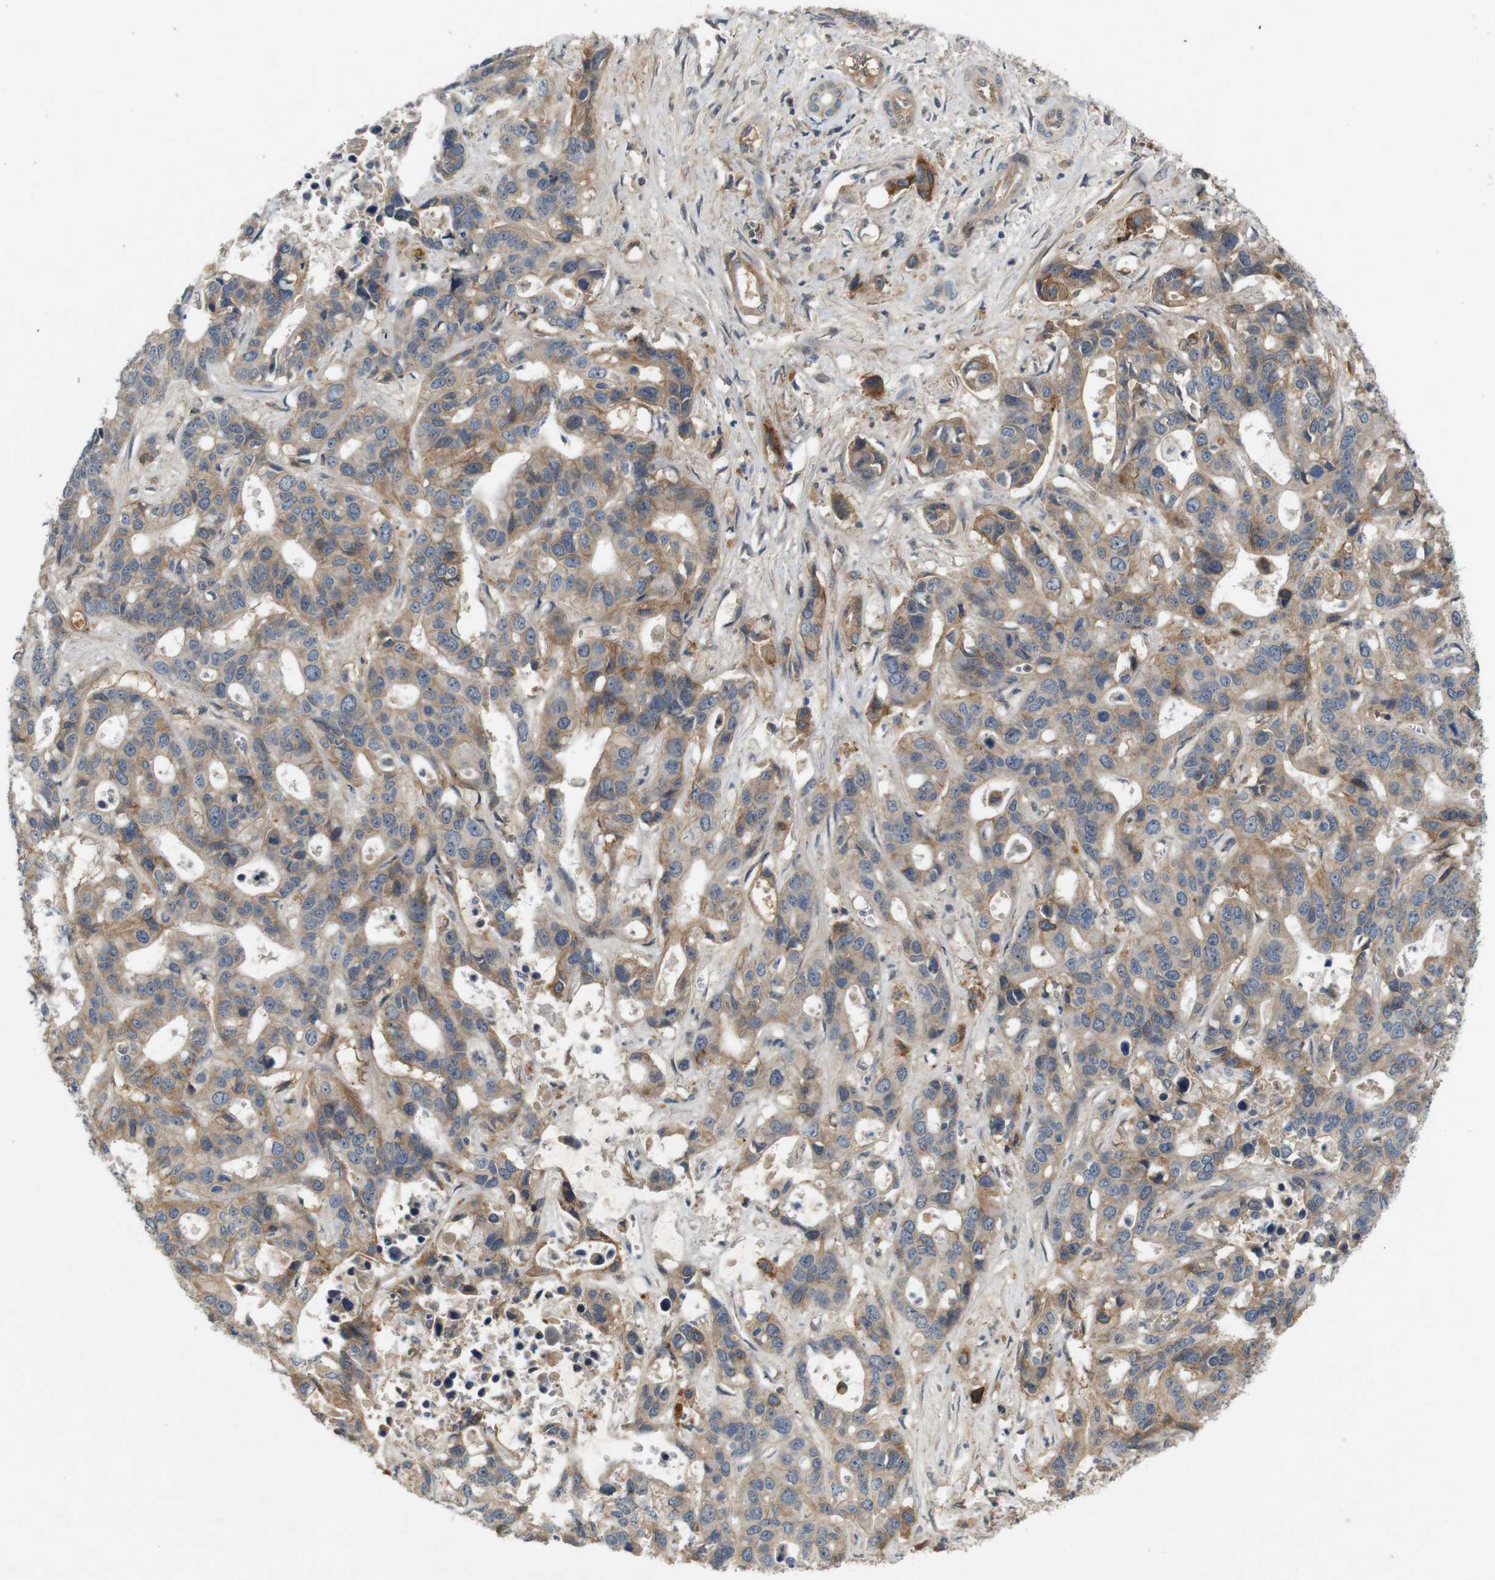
{"staining": {"intensity": "weak", "quantity": ">75%", "location": "cytoplasmic/membranous"}, "tissue": "liver cancer", "cell_type": "Tumor cells", "image_type": "cancer", "snomed": [{"axis": "morphology", "description": "Cholangiocarcinoma"}, {"axis": "topography", "description": "Liver"}], "caption": "An immunohistochemistry (IHC) photomicrograph of neoplastic tissue is shown. Protein staining in brown shows weak cytoplasmic/membranous positivity in cholangiocarcinoma (liver) within tumor cells.", "gene": "PVR", "patient": {"sex": "female", "age": 65}}